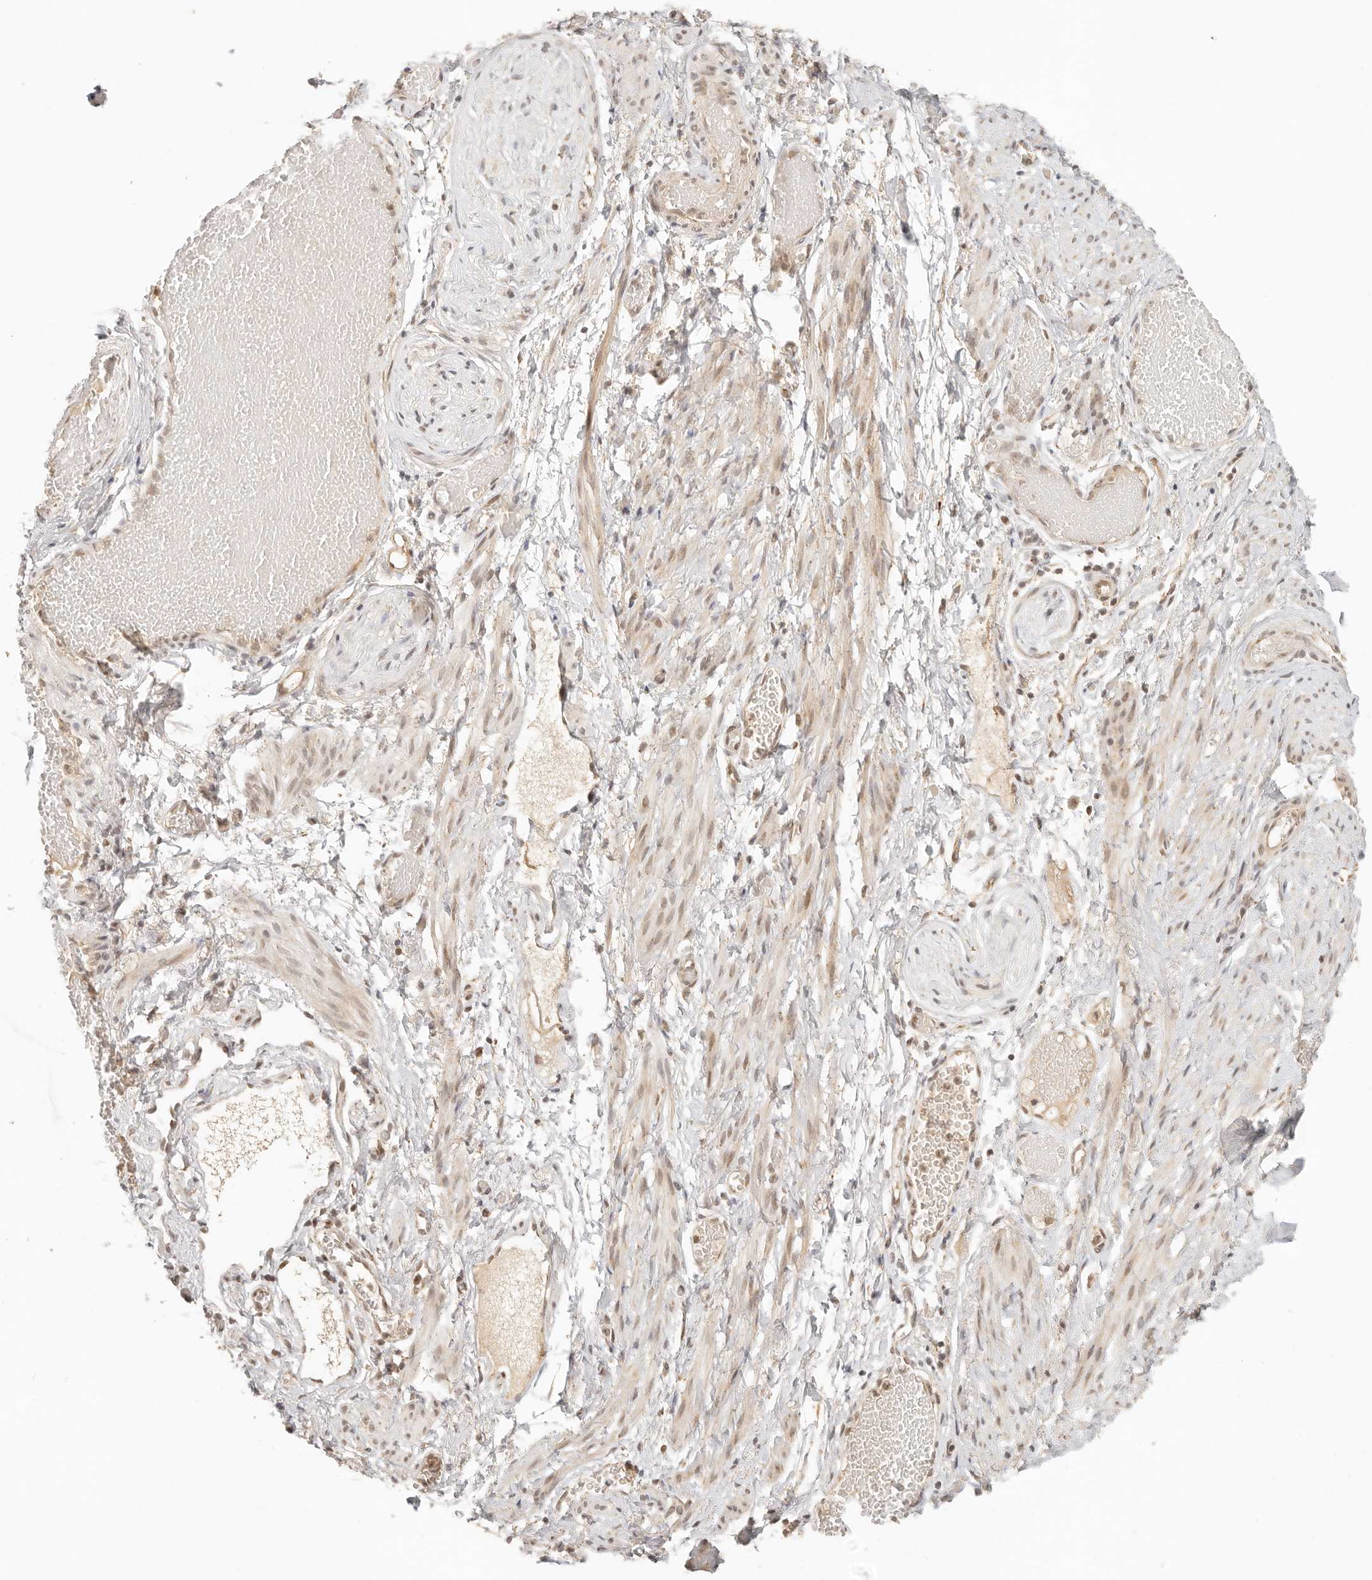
{"staining": {"intensity": "weak", "quantity": ">75%", "location": "cytoplasmic/membranous"}, "tissue": "adipose tissue", "cell_type": "Adipocytes", "image_type": "normal", "snomed": [{"axis": "morphology", "description": "Normal tissue, NOS"}, {"axis": "topography", "description": "Smooth muscle"}, {"axis": "topography", "description": "Peripheral nerve tissue"}], "caption": "Immunohistochemical staining of normal adipose tissue exhibits >75% levels of weak cytoplasmic/membranous protein positivity in approximately >75% of adipocytes.", "gene": "INTS11", "patient": {"sex": "female", "age": 39}}